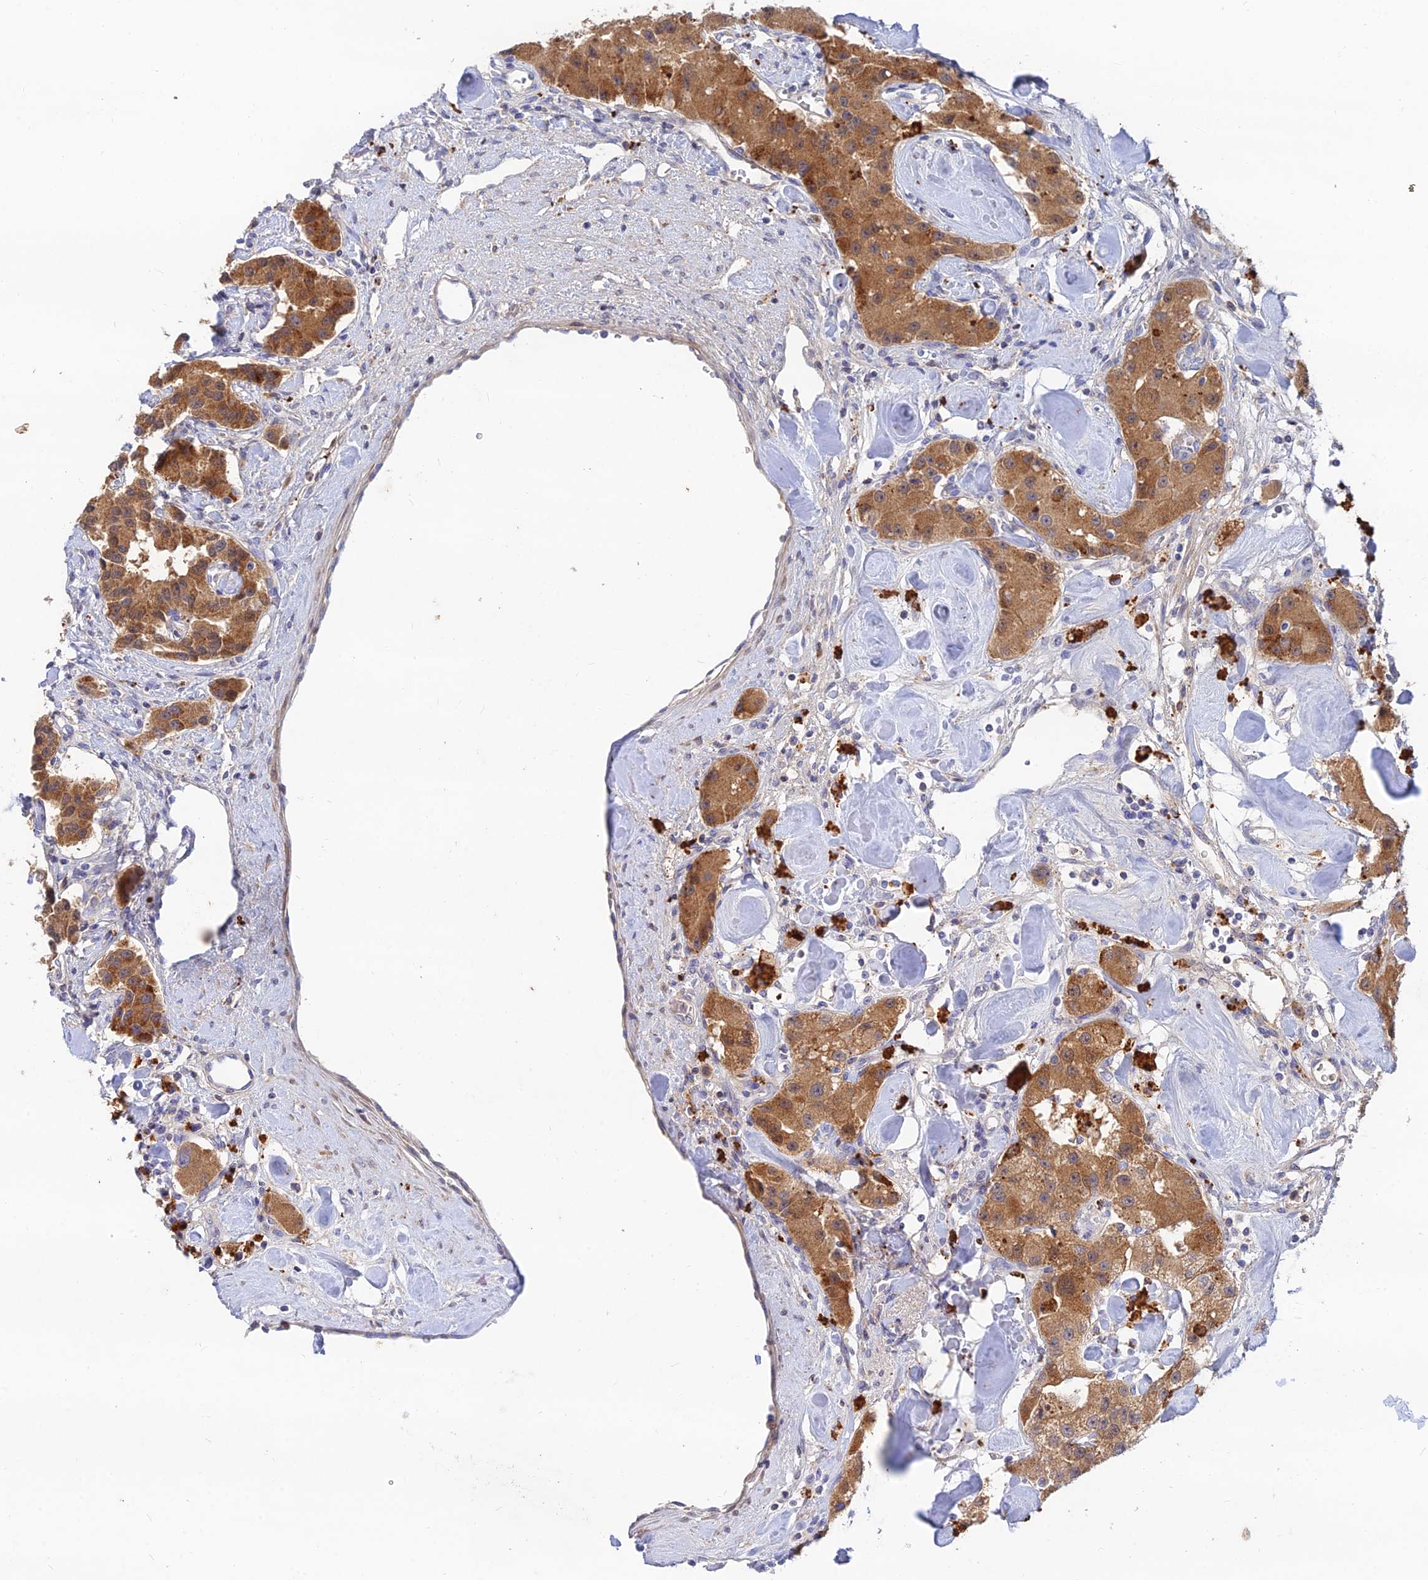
{"staining": {"intensity": "moderate", "quantity": ">75%", "location": "cytoplasmic/membranous"}, "tissue": "carcinoid", "cell_type": "Tumor cells", "image_type": "cancer", "snomed": [{"axis": "morphology", "description": "Carcinoid, malignant, NOS"}, {"axis": "topography", "description": "Pancreas"}], "caption": "DAB immunohistochemical staining of human carcinoid (malignant) demonstrates moderate cytoplasmic/membranous protein staining in about >75% of tumor cells. The staining is performed using DAB (3,3'-diaminobenzidine) brown chromogen to label protein expression. The nuclei are counter-stained blue using hematoxylin.", "gene": "ACSM5", "patient": {"sex": "male", "age": 41}}